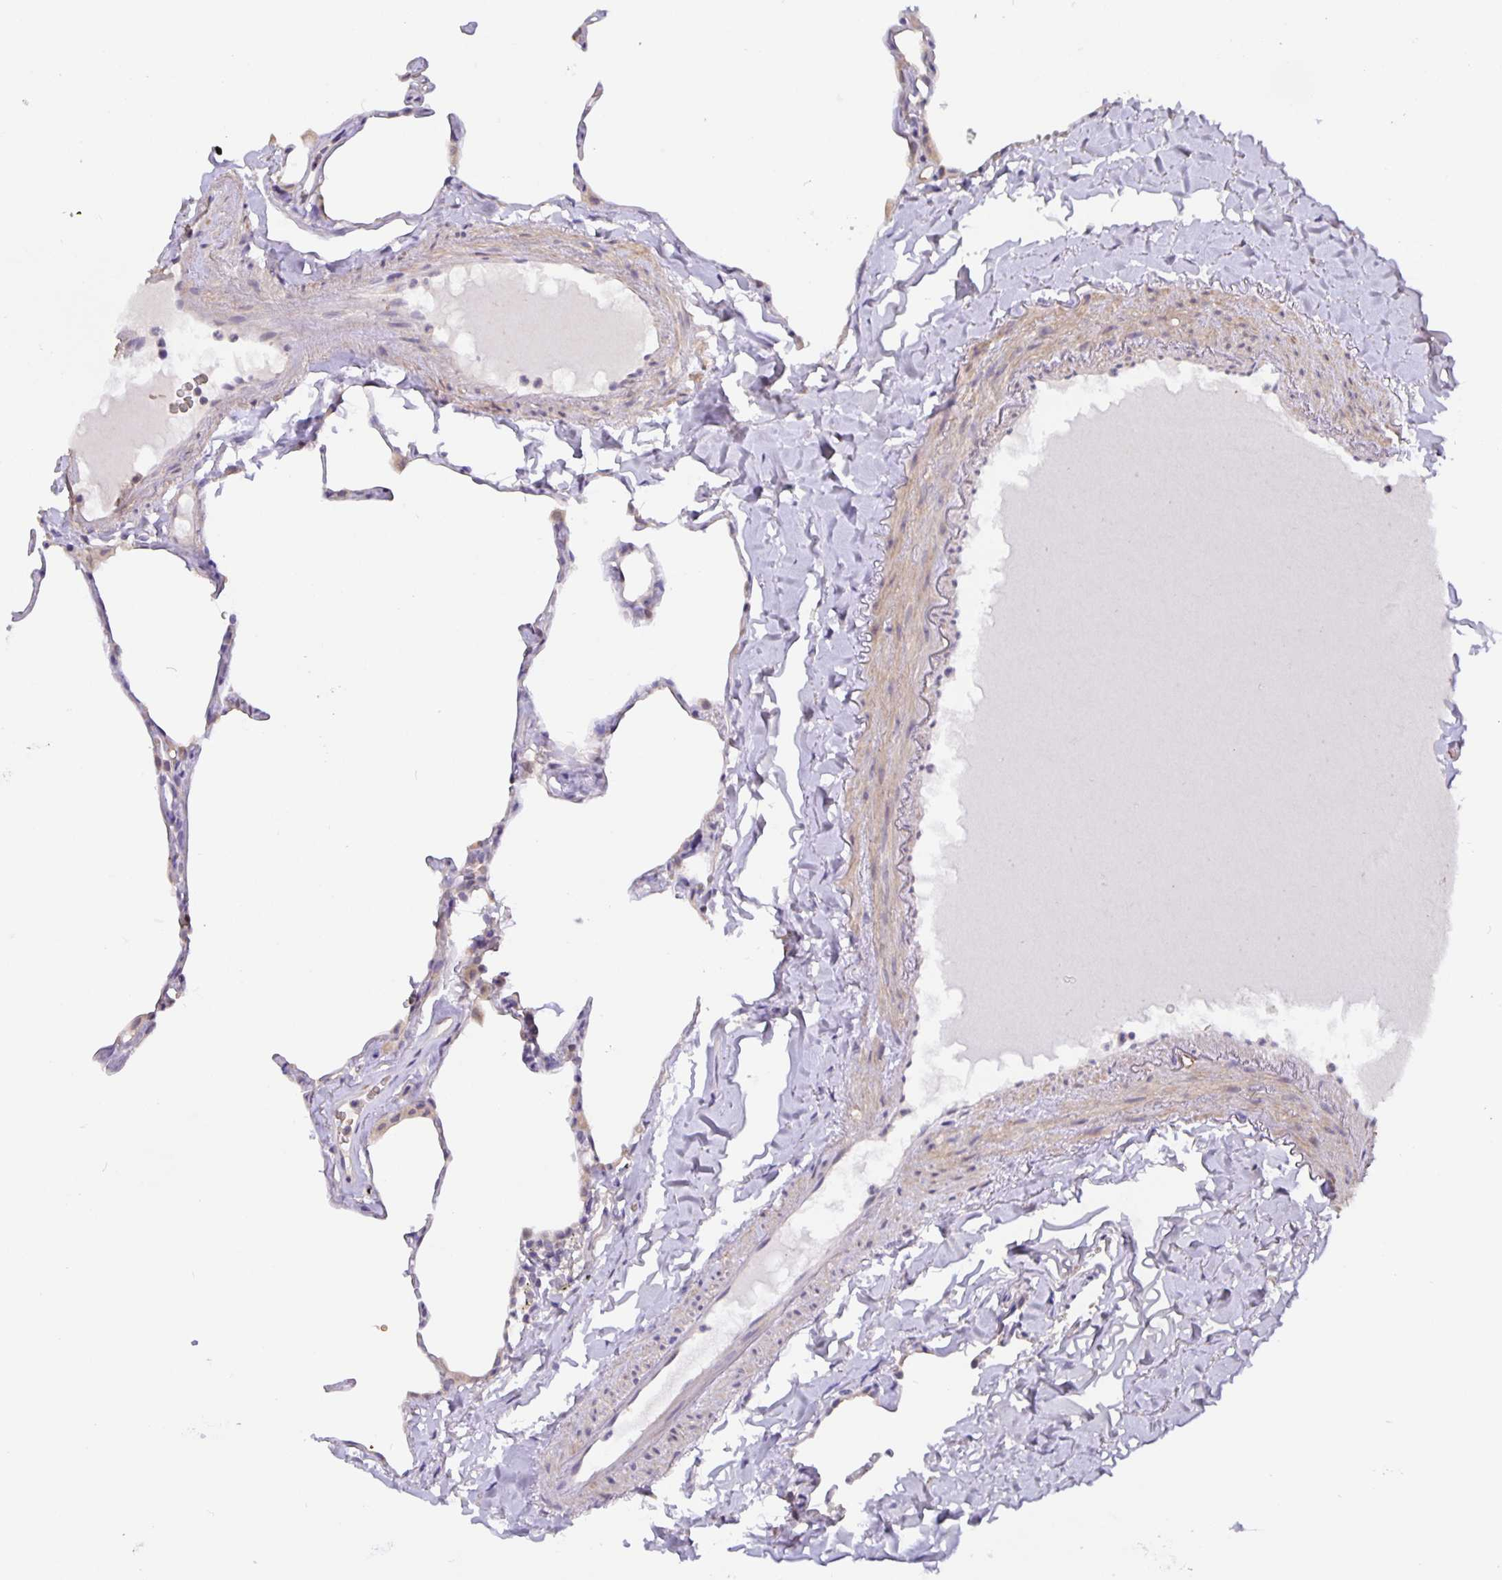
{"staining": {"intensity": "weak", "quantity": ">75%", "location": "cytoplasmic/membranous"}, "tissue": "lung", "cell_type": "Alveolar cells", "image_type": "normal", "snomed": [{"axis": "morphology", "description": "Normal tissue, NOS"}, {"axis": "topography", "description": "Lung"}], "caption": "Immunohistochemical staining of normal lung demonstrates >75% levels of weak cytoplasmic/membranous protein expression in approximately >75% of alveolar cells.", "gene": "TMEM71", "patient": {"sex": "male", "age": 65}}